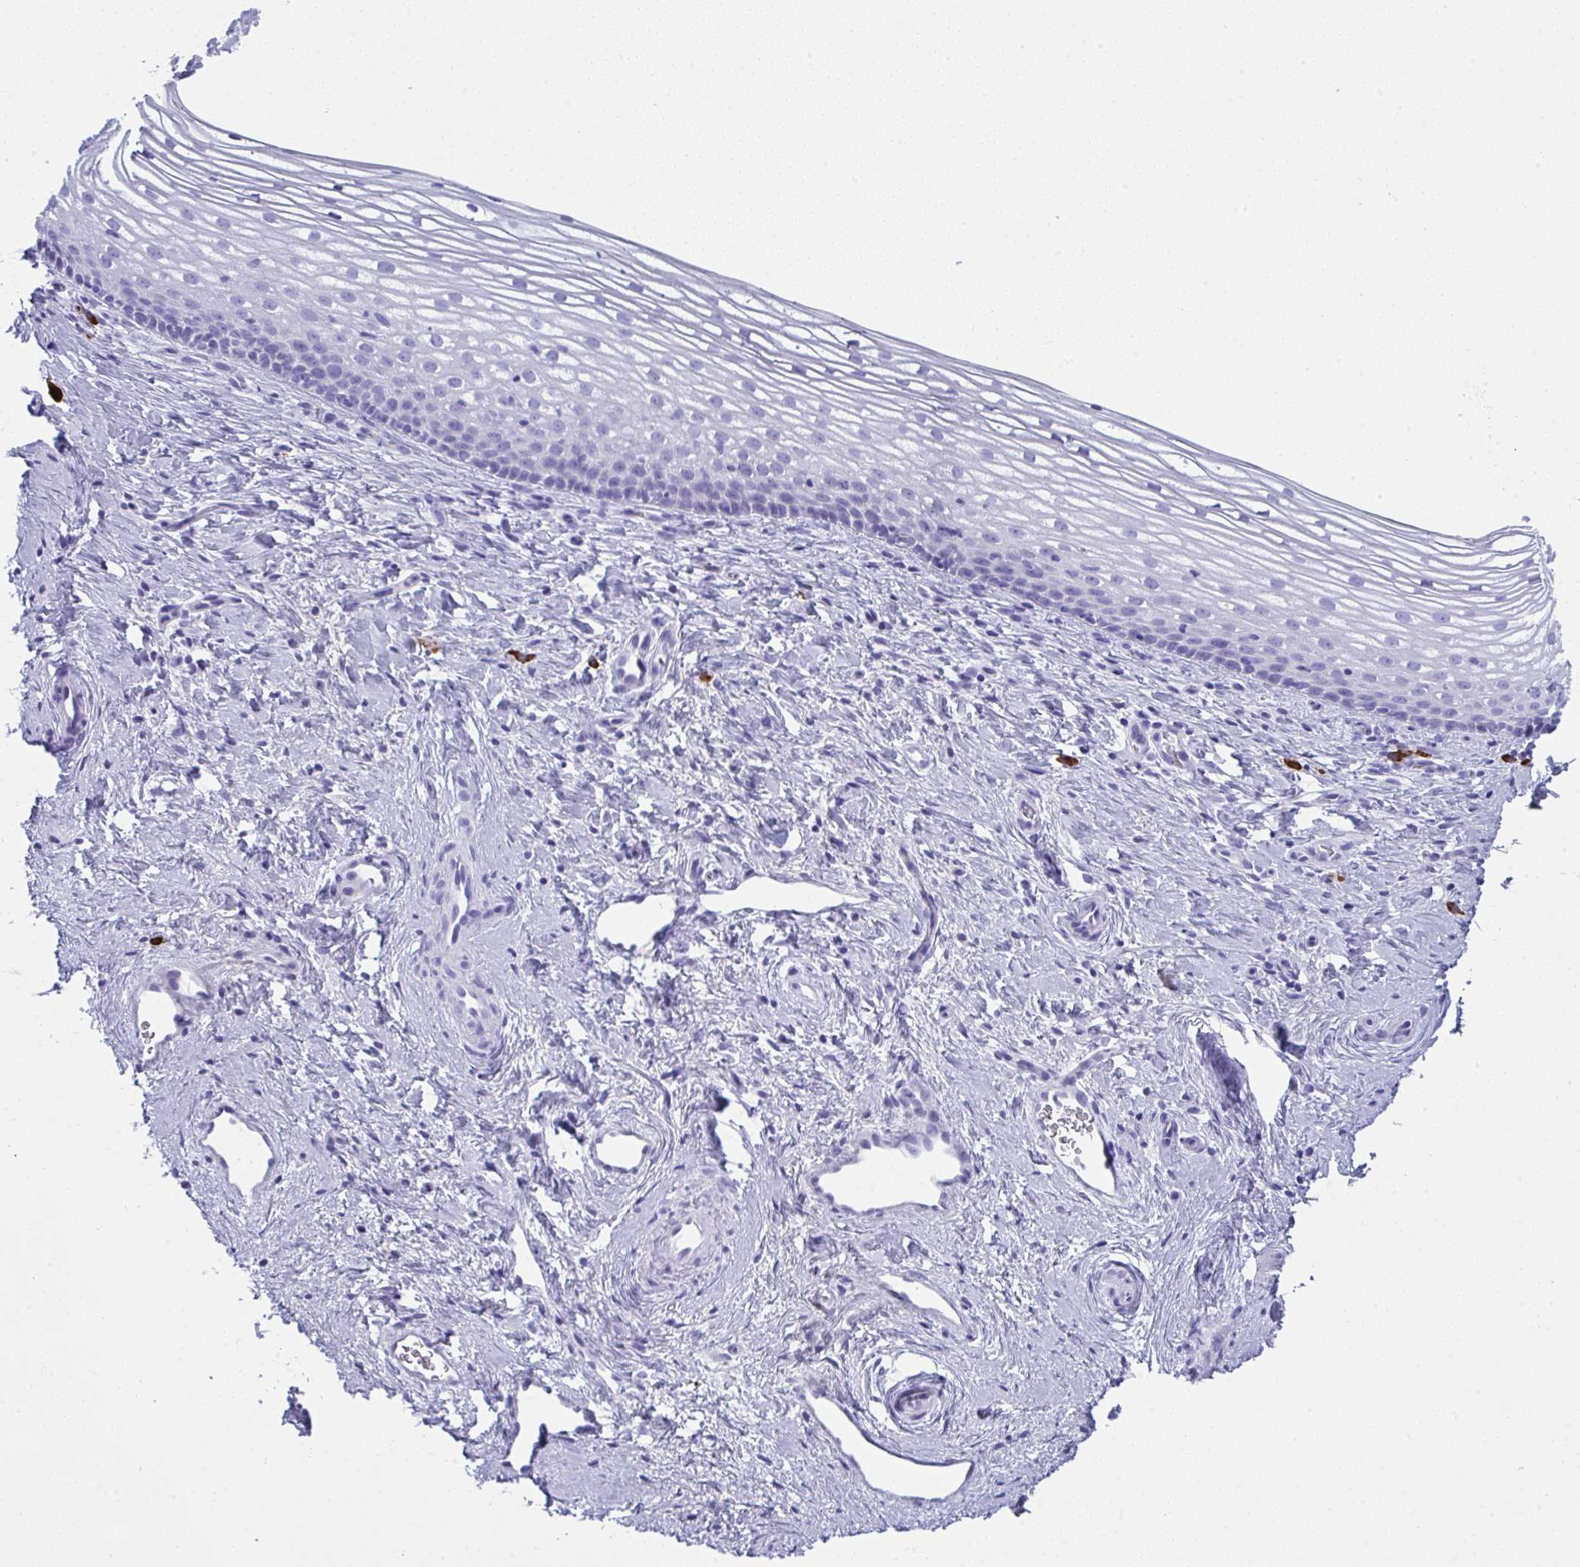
{"staining": {"intensity": "negative", "quantity": "none", "location": "none"}, "tissue": "vagina", "cell_type": "Squamous epithelial cells", "image_type": "normal", "snomed": [{"axis": "morphology", "description": "Normal tissue, NOS"}, {"axis": "topography", "description": "Vagina"}], "caption": "This is a histopathology image of immunohistochemistry staining of benign vagina, which shows no staining in squamous epithelial cells.", "gene": "JCHAIN", "patient": {"sex": "female", "age": 51}}